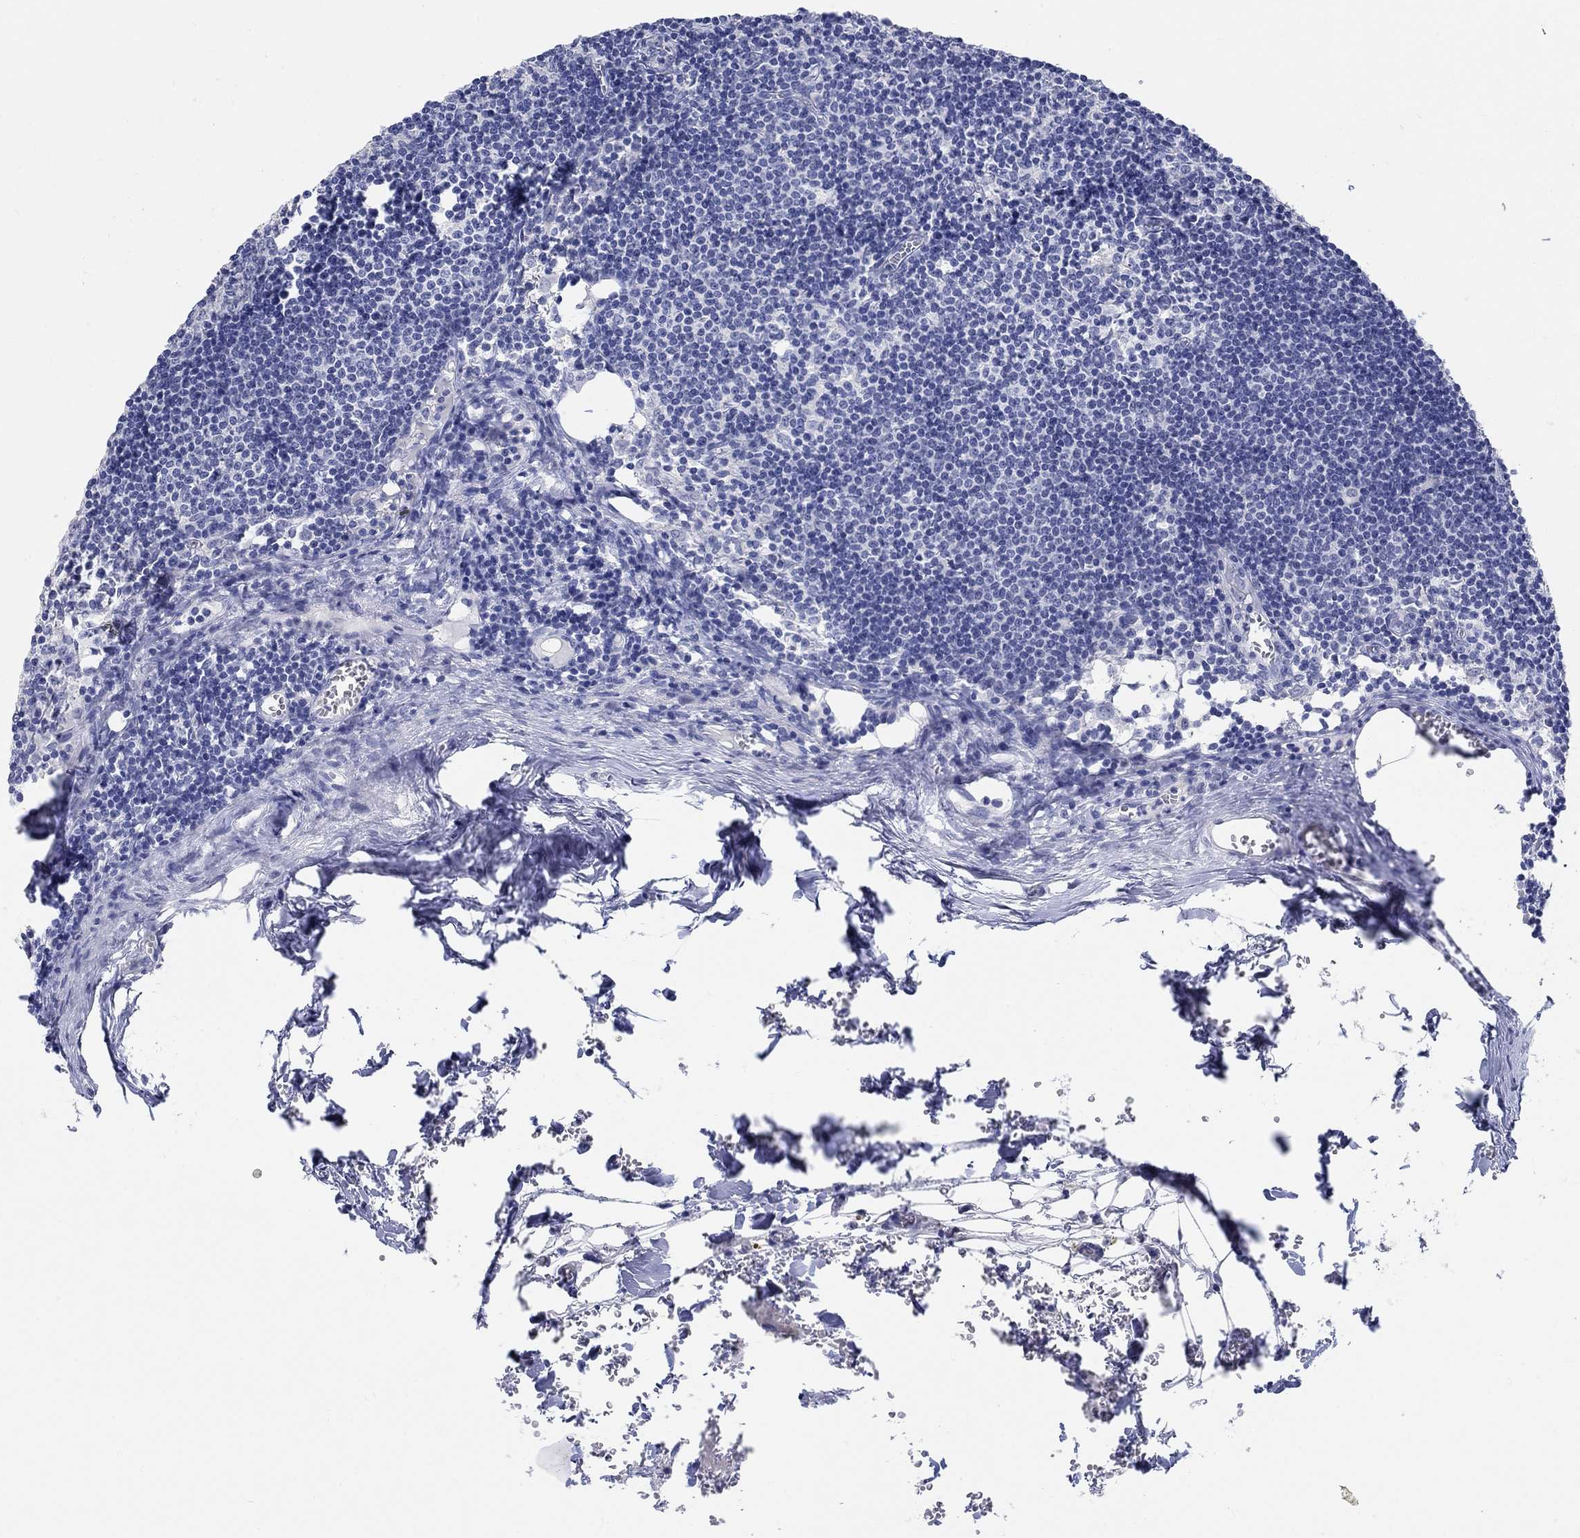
{"staining": {"intensity": "negative", "quantity": "none", "location": "none"}, "tissue": "lymph node", "cell_type": "Germinal center cells", "image_type": "normal", "snomed": [{"axis": "morphology", "description": "Normal tissue, NOS"}, {"axis": "topography", "description": "Lymph node"}], "caption": "Germinal center cells show no significant staining in normal lymph node.", "gene": "GRIA3", "patient": {"sex": "male", "age": 59}}